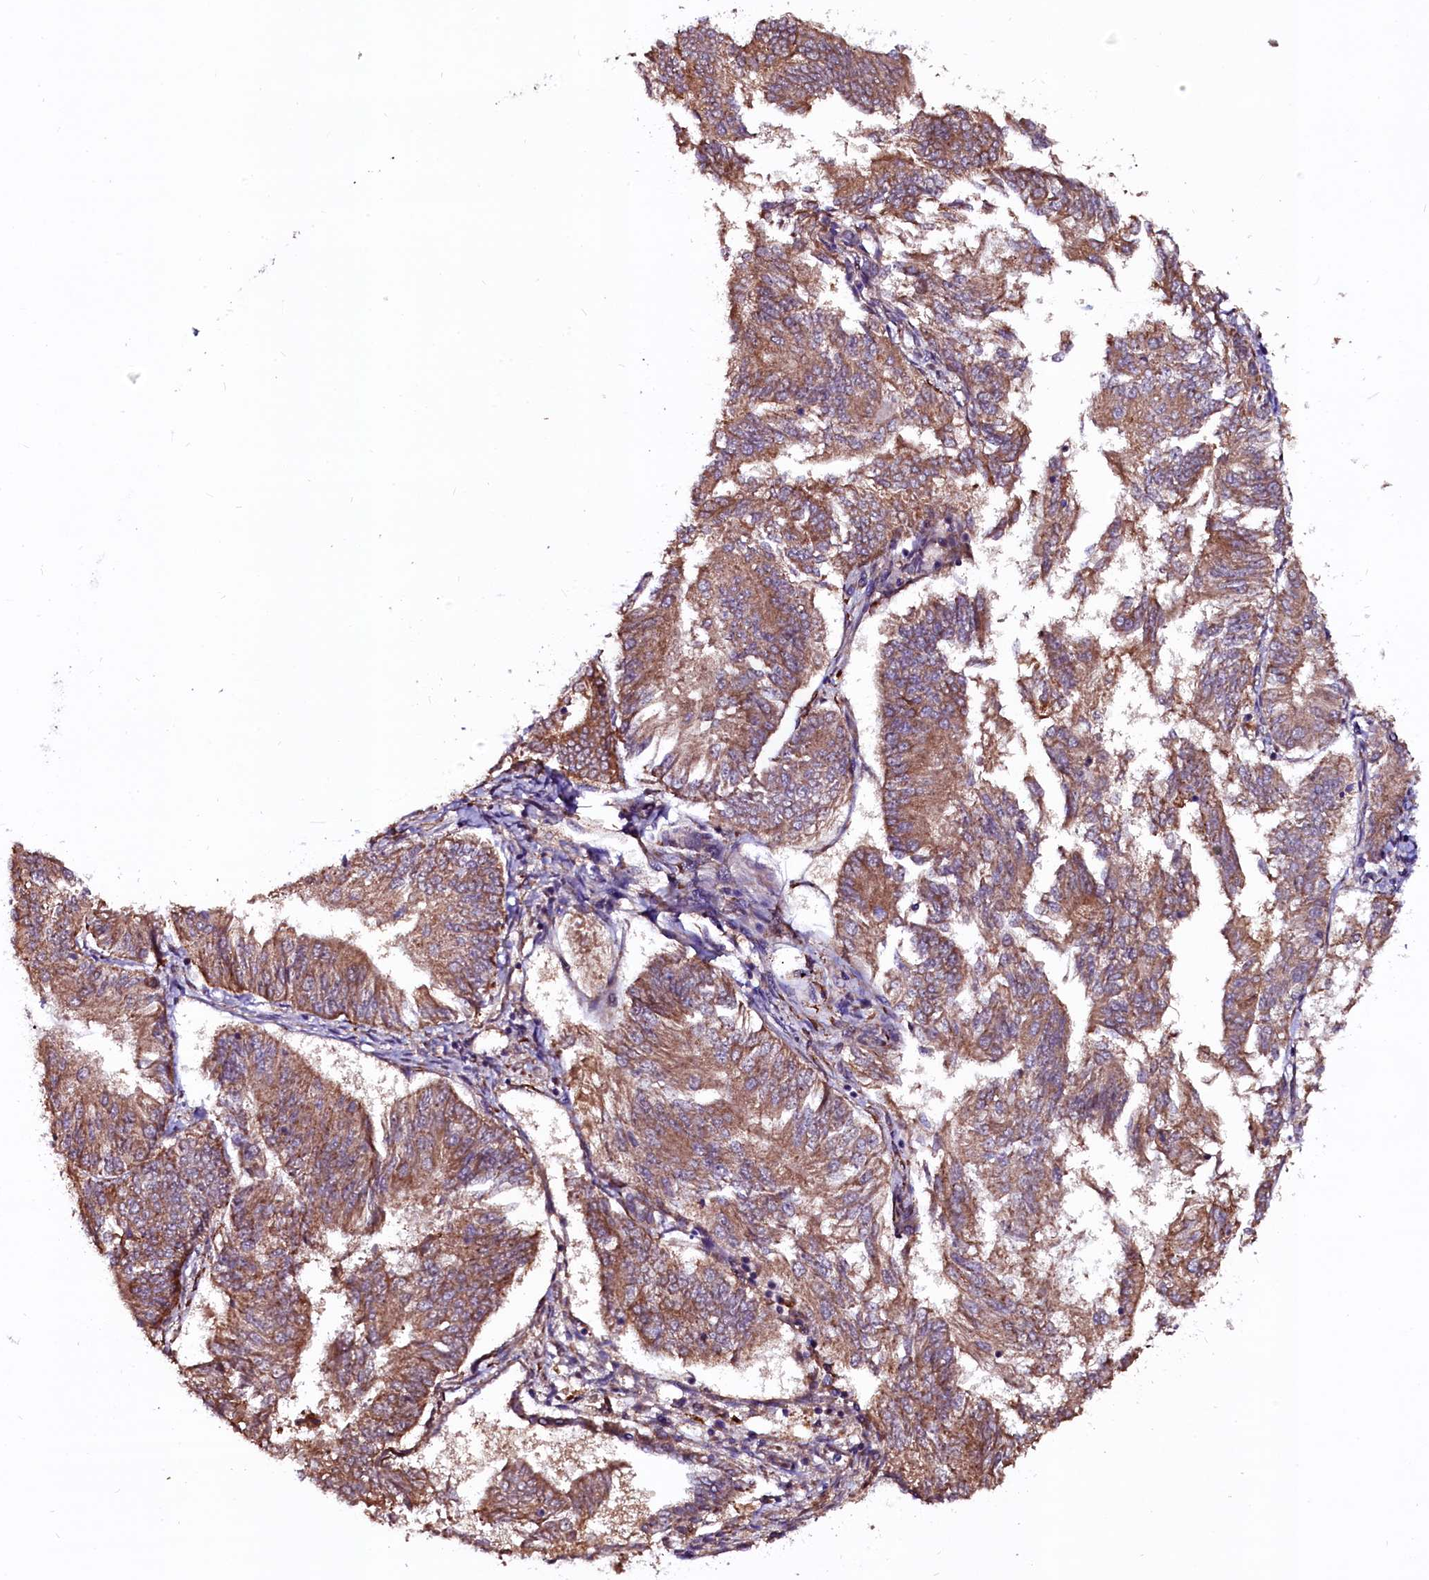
{"staining": {"intensity": "moderate", "quantity": ">75%", "location": "cytoplasmic/membranous"}, "tissue": "endometrial cancer", "cell_type": "Tumor cells", "image_type": "cancer", "snomed": [{"axis": "morphology", "description": "Adenocarcinoma, NOS"}, {"axis": "topography", "description": "Endometrium"}], "caption": "Brown immunohistochemical staining in endometrial cancer (adenocarcinoma) exhibits moderate cytoplasmic/membranous positivity in about >75% of tumor cells.", "gene": "N4BP1", "patient": {"sex": "female", "age": 58}}